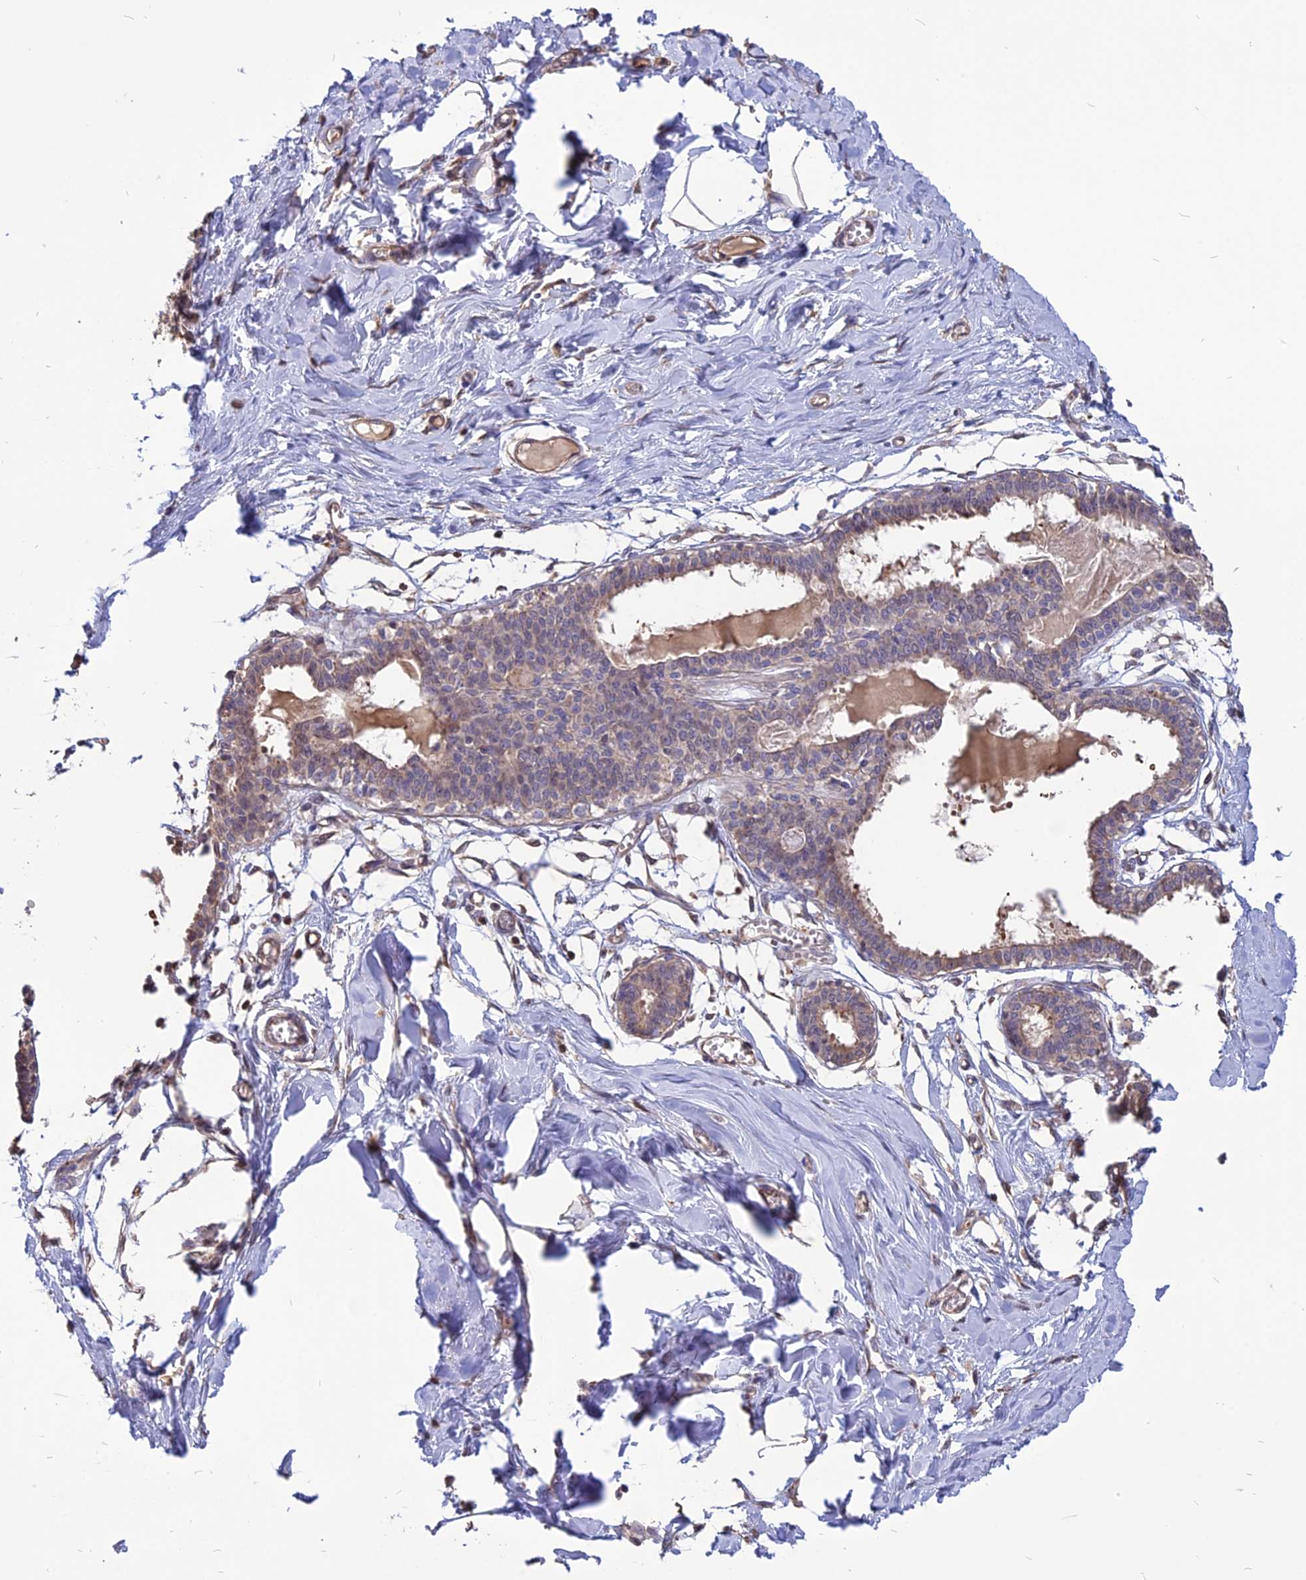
{"staining": {"intensity": "weak", "quantity": "25%-75%", "location": "cytoplasmic/membranous"}, "tissue": "breast", "cell_type": "Adipocytes", "image_type": "normal", "snomed": [{"axis": "morphology", "description": "Normal tissue, NOS"}, {"axis": "topography", "description": "Breast"}], "caption": "Weak cytoplasmic/membranous staining is present in about 25%-75% of adipocytes in normal breast.", "gene": "CARMIL2", "patient": {"sex": "female", "age": 27}}